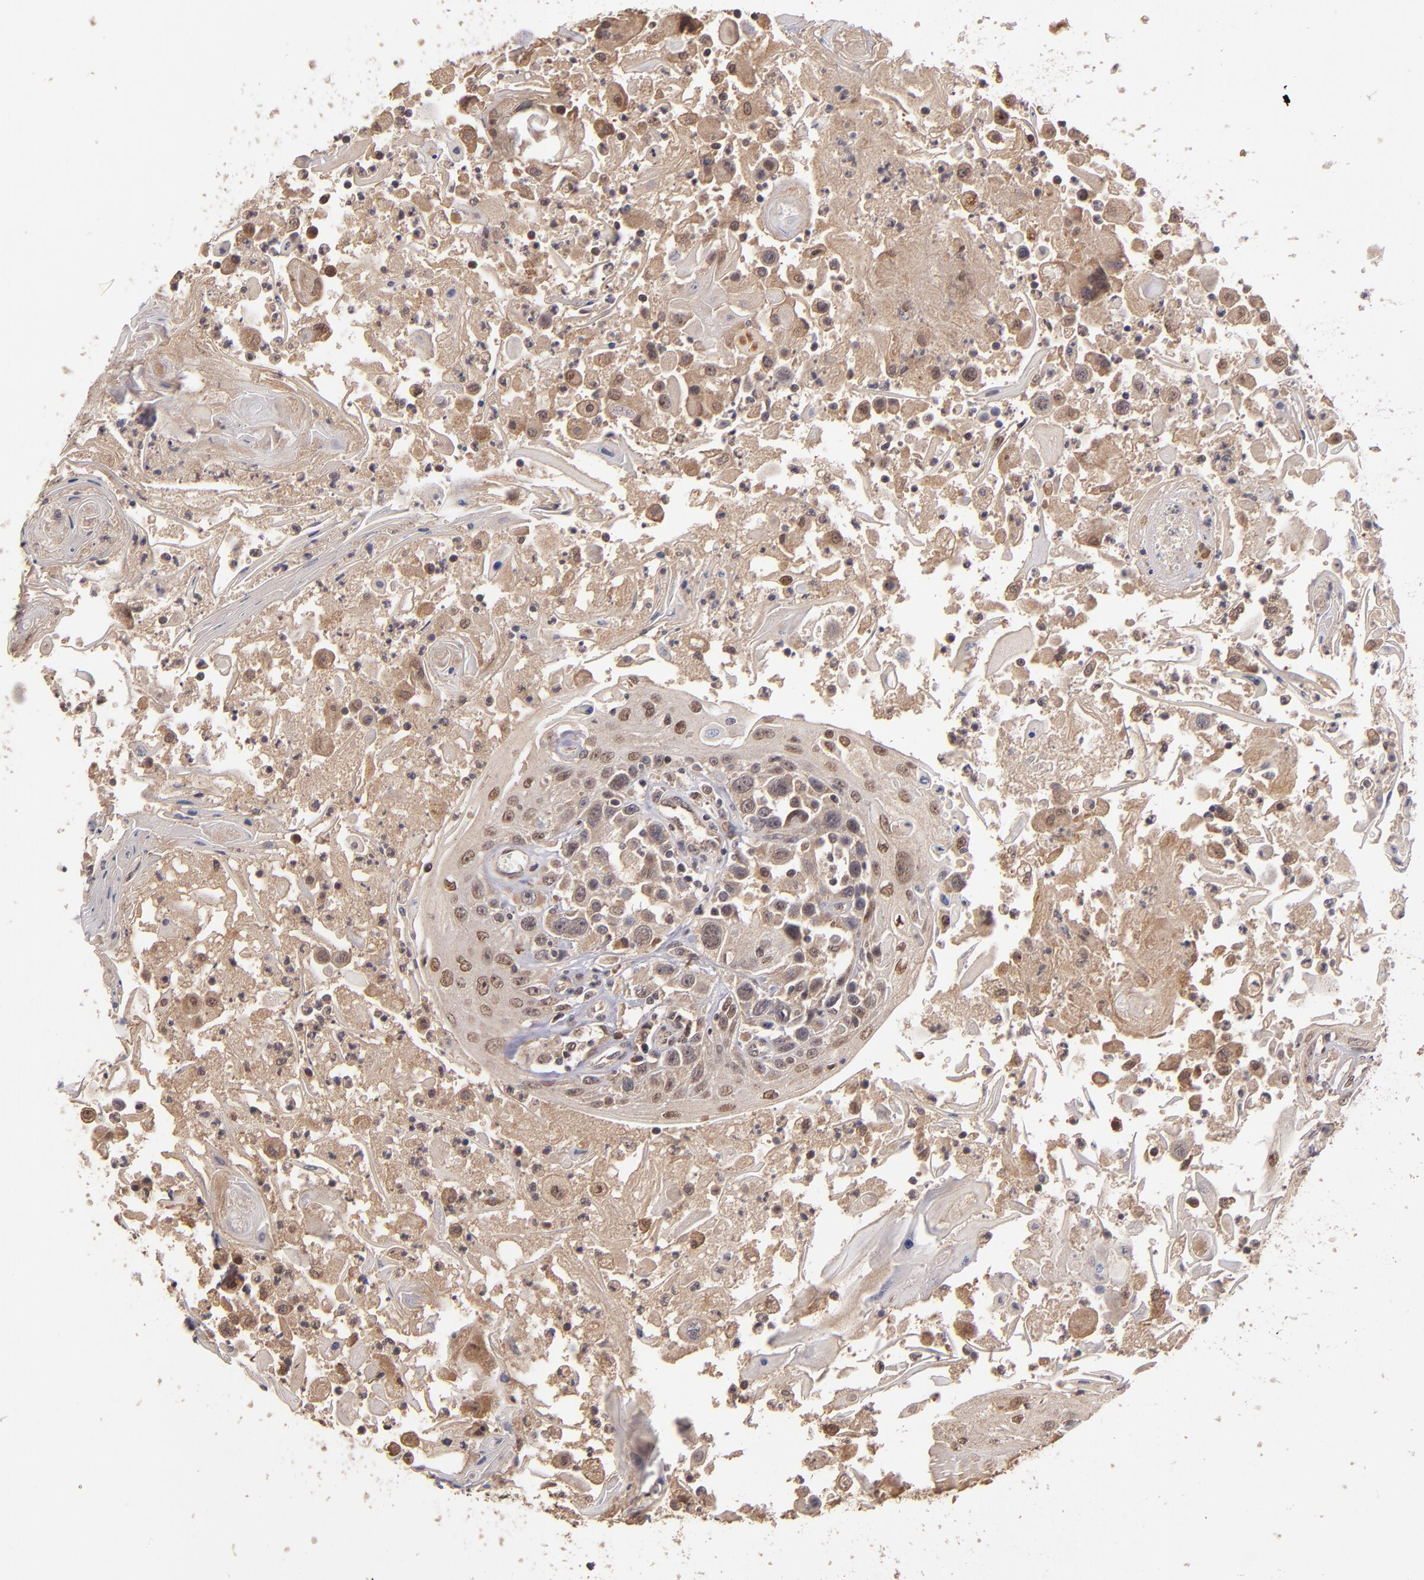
{"staining": {"intensity": "weak", "quantity": ">75%", "location": "cytoplasmic/membranous,nuclear"}, "tissue": "head and neck cancer", "cell_type": "Tumor cells", "image_type": "cancer", "snomed": [{"axis": "morphology", "description": "Squamous cell carcinoma, NOS"}, {"axis": "topography", "description": "Oral tissue"}, {"axis": "topography", "description": "Head-Neck"}], "caption": "A micrograph of squamous cell carcinoma (head and neck) stained for a protein reveals weak cytoplasmic/membranous and nuclear brown staining in tumor cells.", "gene": "ABHD12B", "patient": {"sex": "female", "age": 76}}